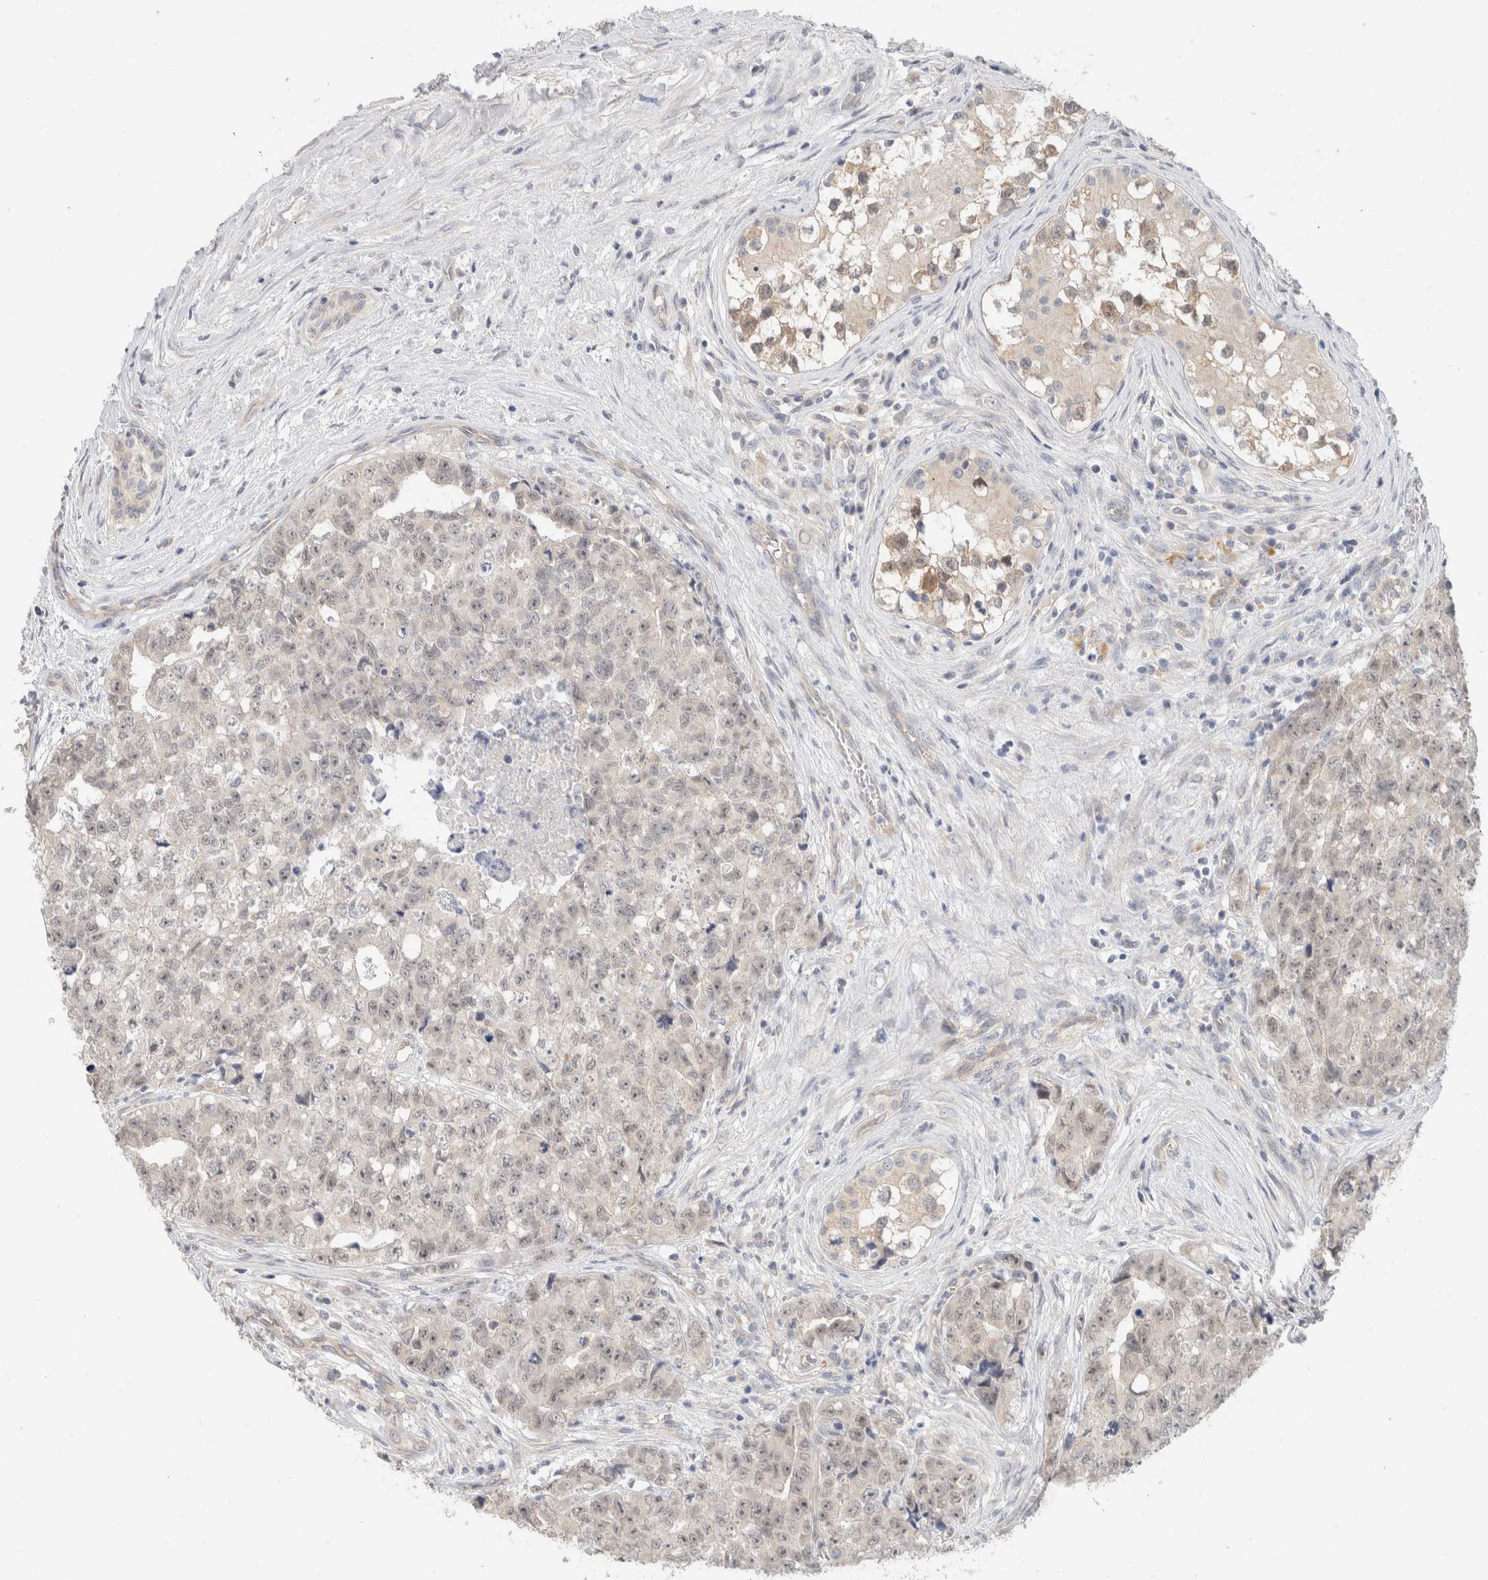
{"staining": {"intensity": "negative", "quantity": "none", "location": "none"}, "tissue": "testis cancer", "cell_type": "Tumor cells", "image_type": "cancer", "snomed": [{"axis": "morphology", "description": "Carcinoma, Embryonal, NOS"}, {"axis": "topography", "description": "Testis"}], "caption": "The image displays no significant positivity in tumor cells of testis cancer.", "gene": "CA13", "patient": {"sex": "male", "age": 28}}